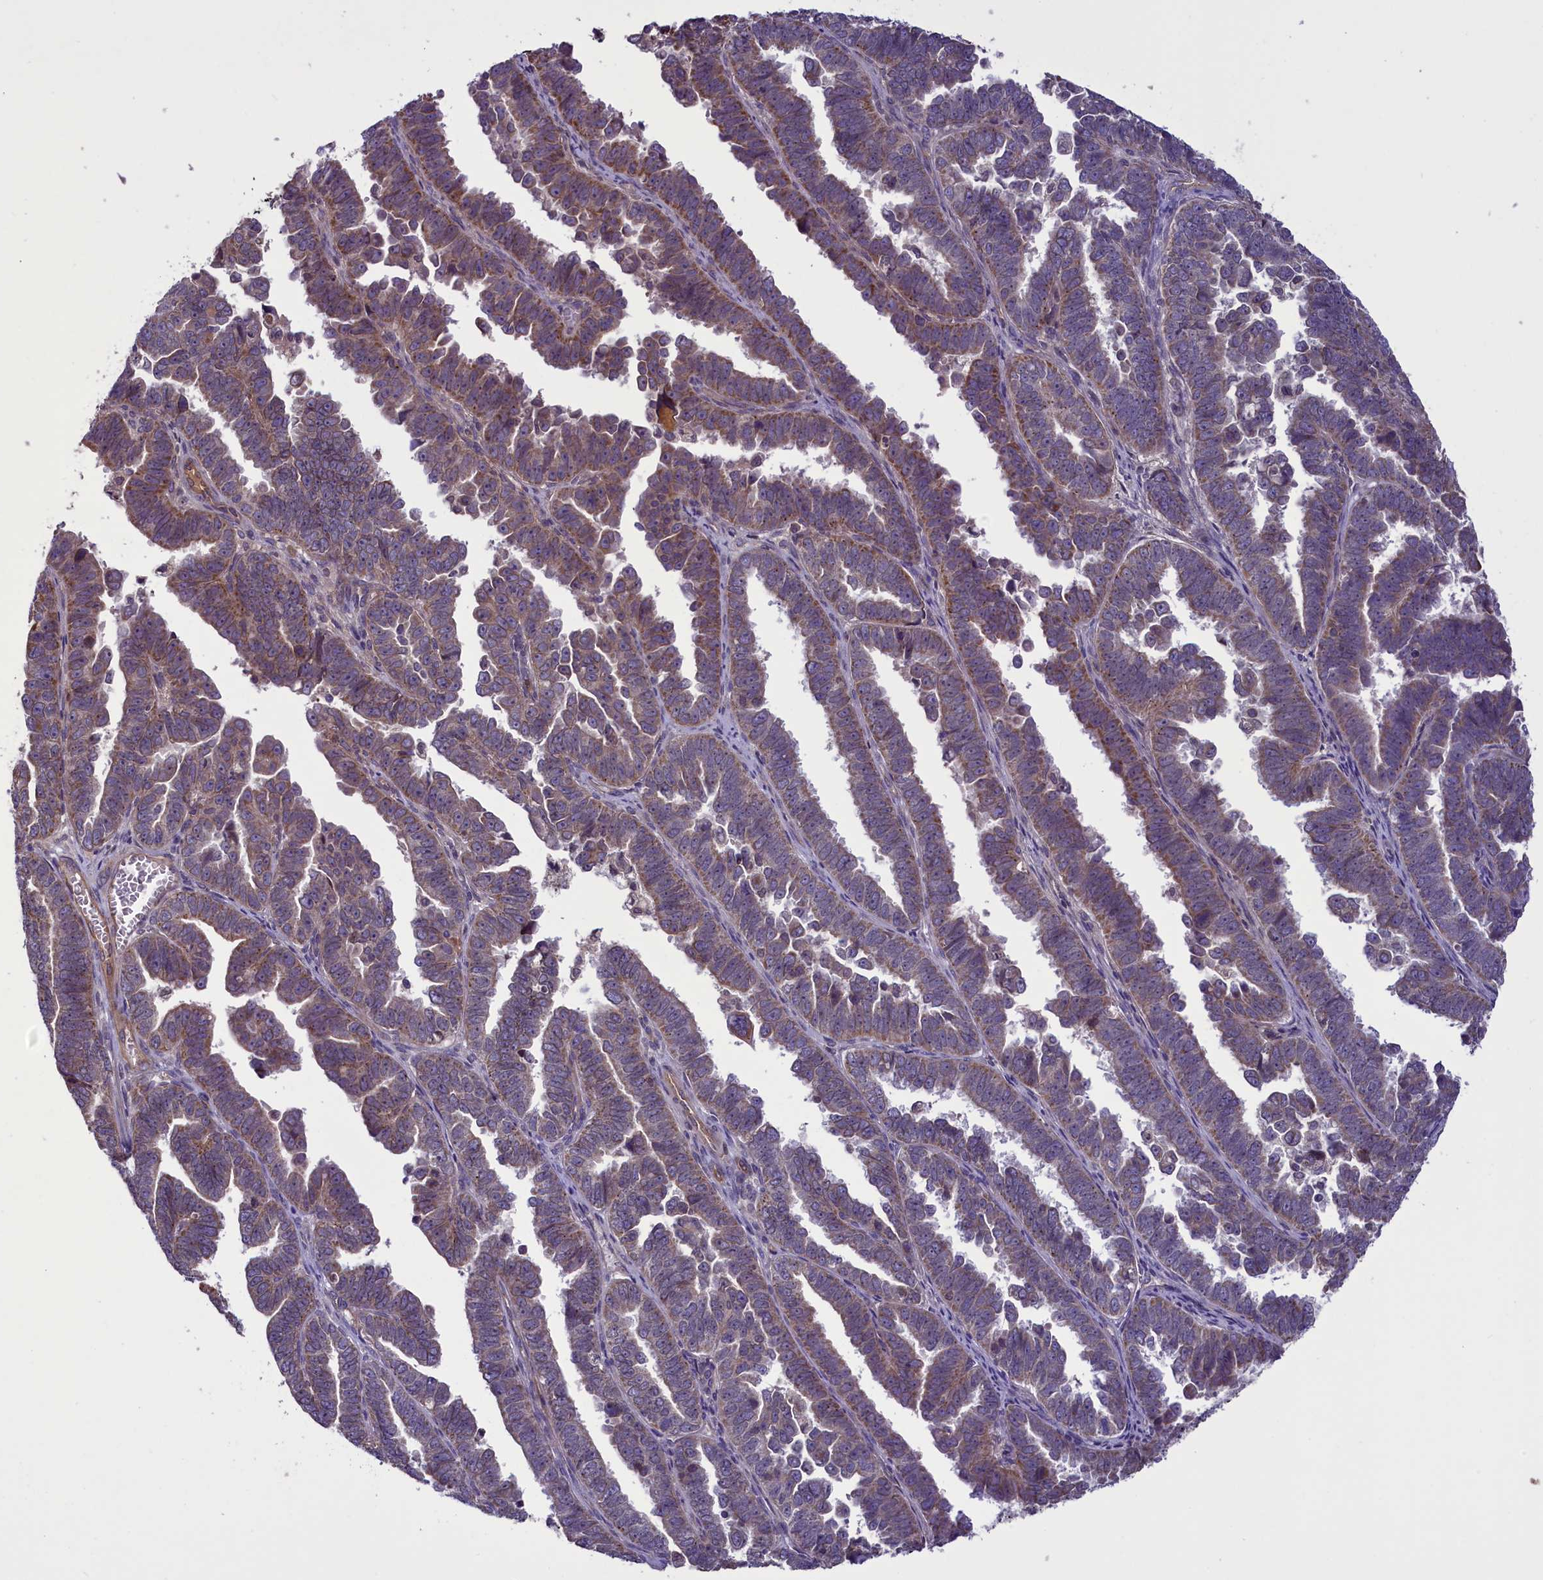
{"staining": {"intensity": "moderate", "quantity": "25%-75%", "location": "cytoplasmic/membranous"}, "tissue": "endometrial cancer", "cell_type": "Tumor cells", "image_type": "cancer", "snomed": [{"axis": "morphology", "description": "Adenocarcinoma, NOS"}, {"axis": "topography", "description": "Endometrium"}], "caption": "Adenocarcinoma (endometrial) was stained to show a protein in brown. There is medium levels of moderate cytoplasmic/membranous positivity in approximately 25%-75% of tumor cells.", "gene": "CCDC125", "patient": {"sex": "female", "age": 75}}